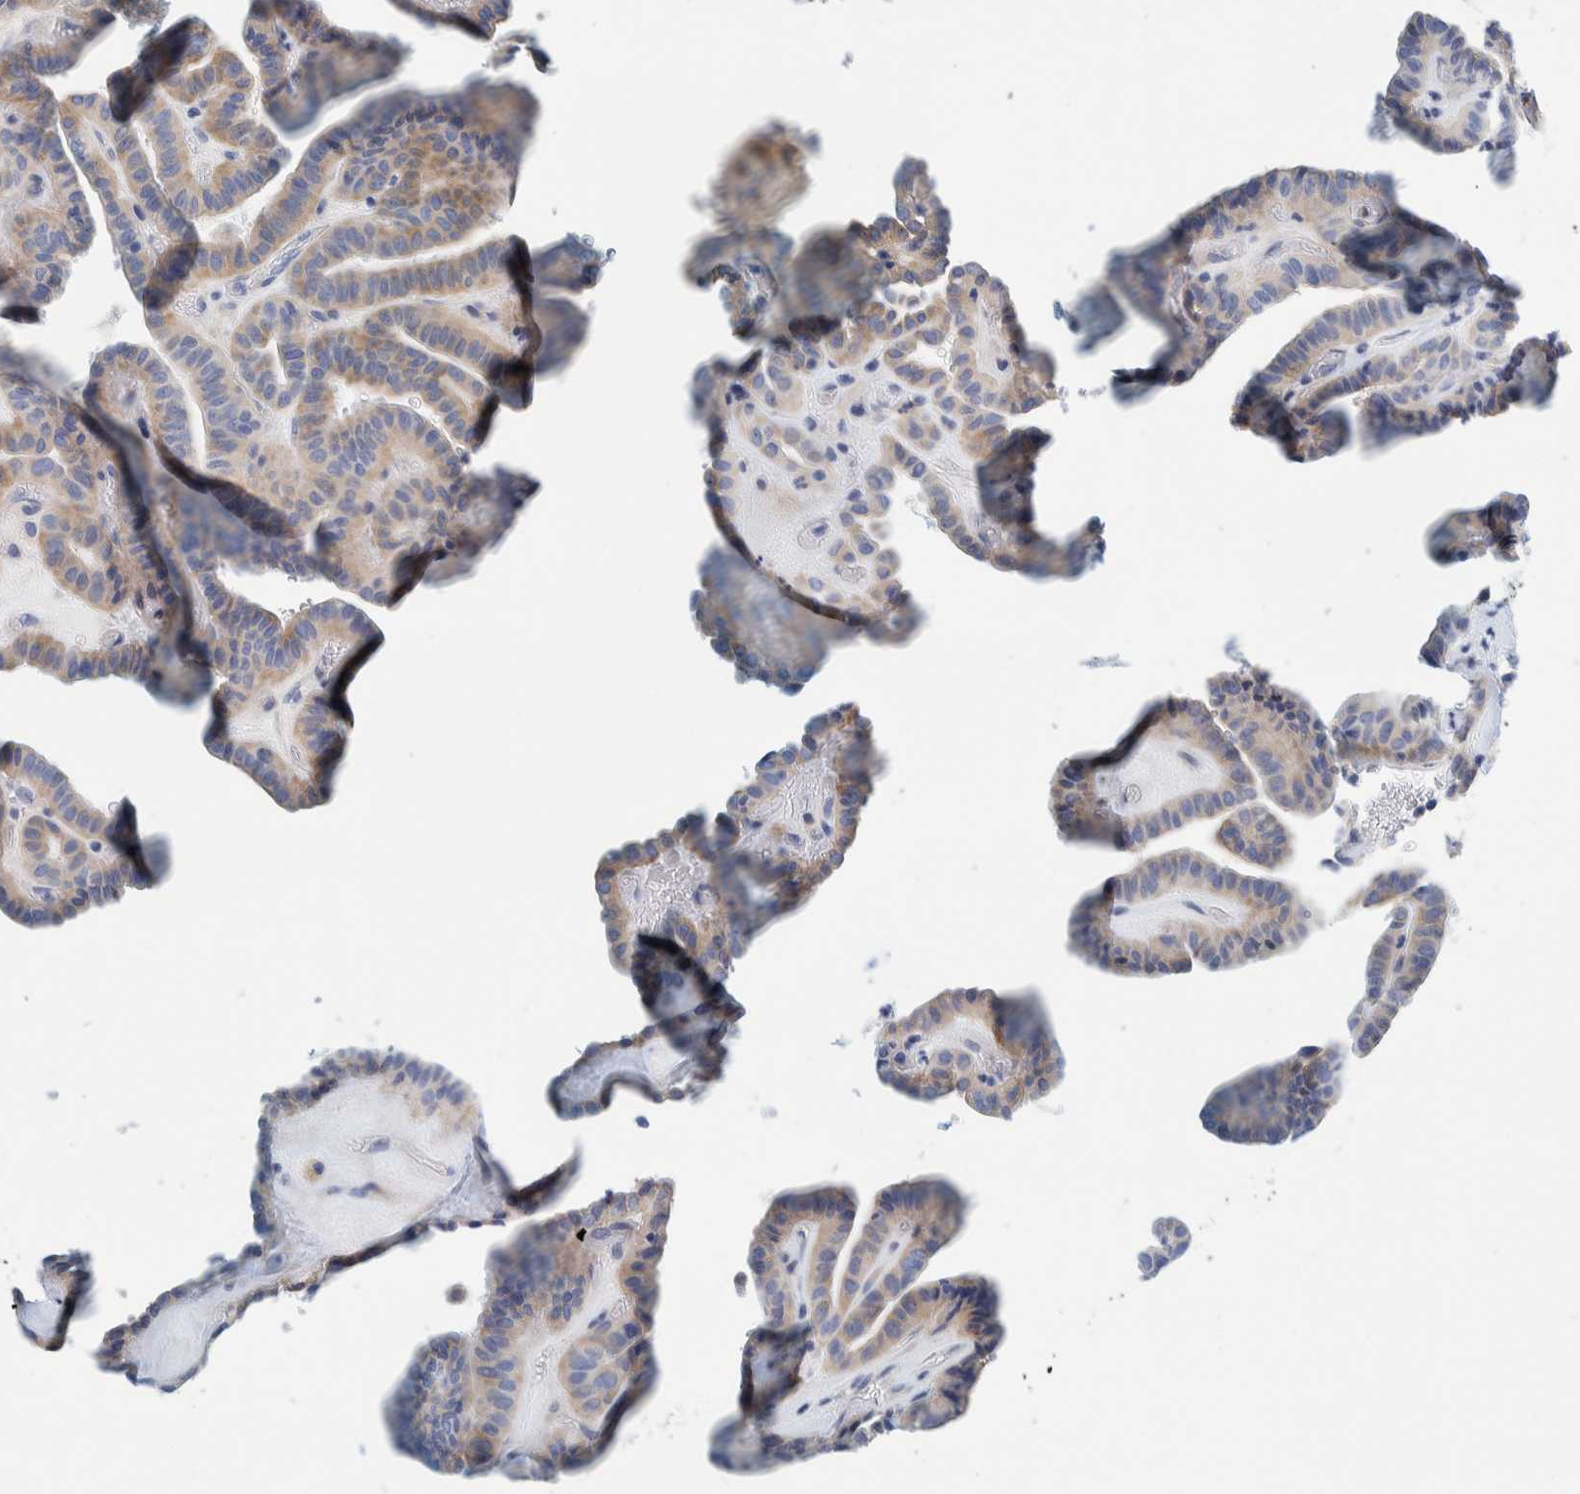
{"staining": {"intensity": "weak", "quantity": "25%-75%", "location": "cytoplasmic/membranous"}, "tissue": "thyroid cancer", "cell_type": "Tumor cells", "image_type": "cancer", "snomed": [{"axis": "morphology", "description": "Papillary adenocarcinoma, NOS"}, {"axis": "topography", "description": "Thyroid gland"}], "caption": "An image of human thyroid cancer (papillary adenocarcinoma) stained for a protein demonstrates weak cytoplasmic/membranous brown staining in tumor cells. The staining was performed using DAB (3,3'-diaminobenzidine) to visualize the protein expression in brown, while the nuclei were stained in blue with hematoxylin (Magnification: 20x).", "gene": "MOG", "patient": {"sex": "male", "age": 77}}